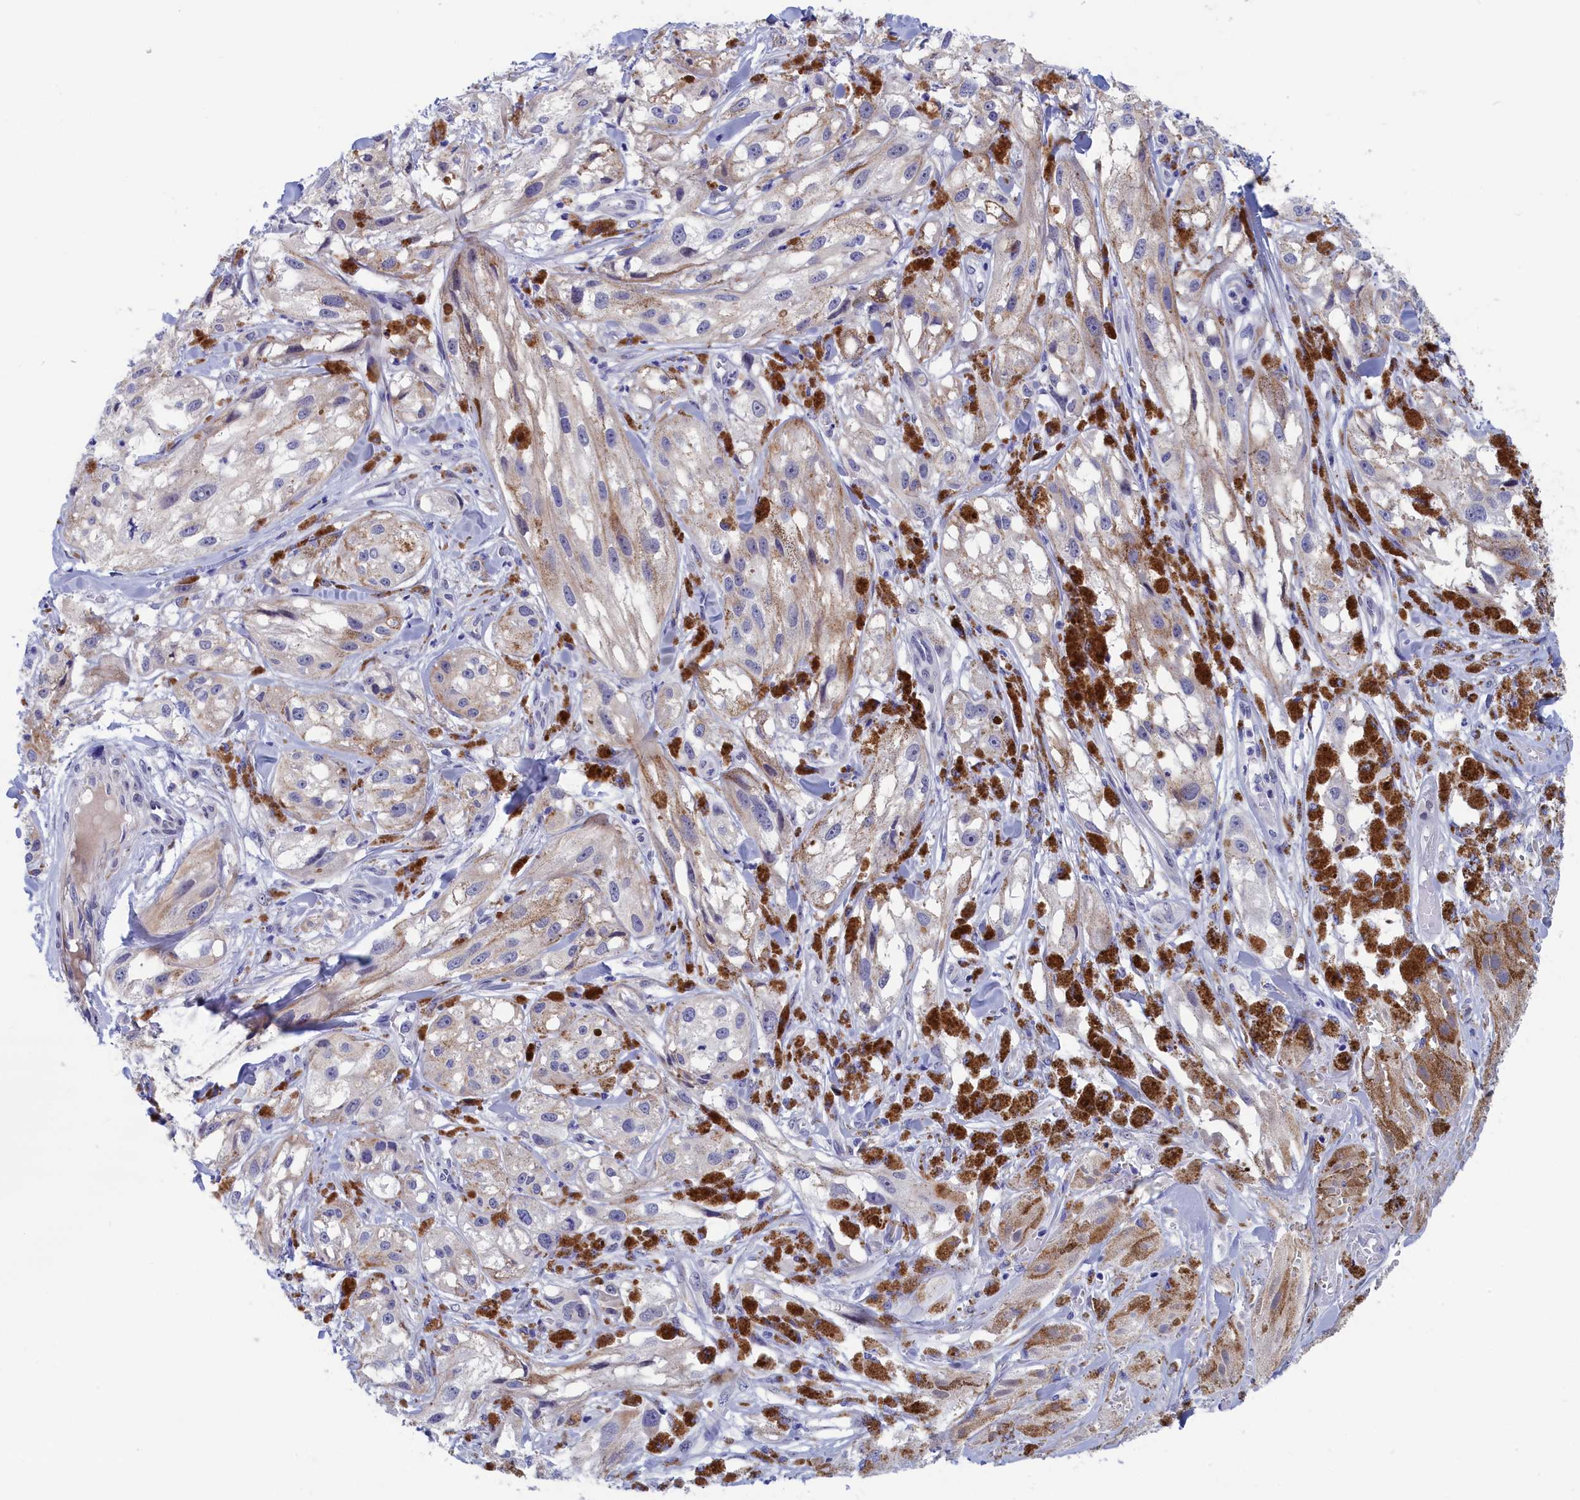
{"staining": {"intensity": "negative", "quantity": "none", "location": "none"}, "tissue": "melanoma", "cell_type": "Tumor cells", "image_type": "cancer", "snomed": [{"axis": "morphology", "description": "Malignant melanoma, NOS"}, {"axis": "topography", "description": "Skin"}], "caption": "Tumor cells show no significant protein staining in melanoma. Brightfield microscopy of IHC stained with DAB (3,3'-diaminobenzidine) (brown) and hematoxylin (blue), captured at high magnification.", "gene": "WDR83", "patient": {"sex": "male", "age": 88}}